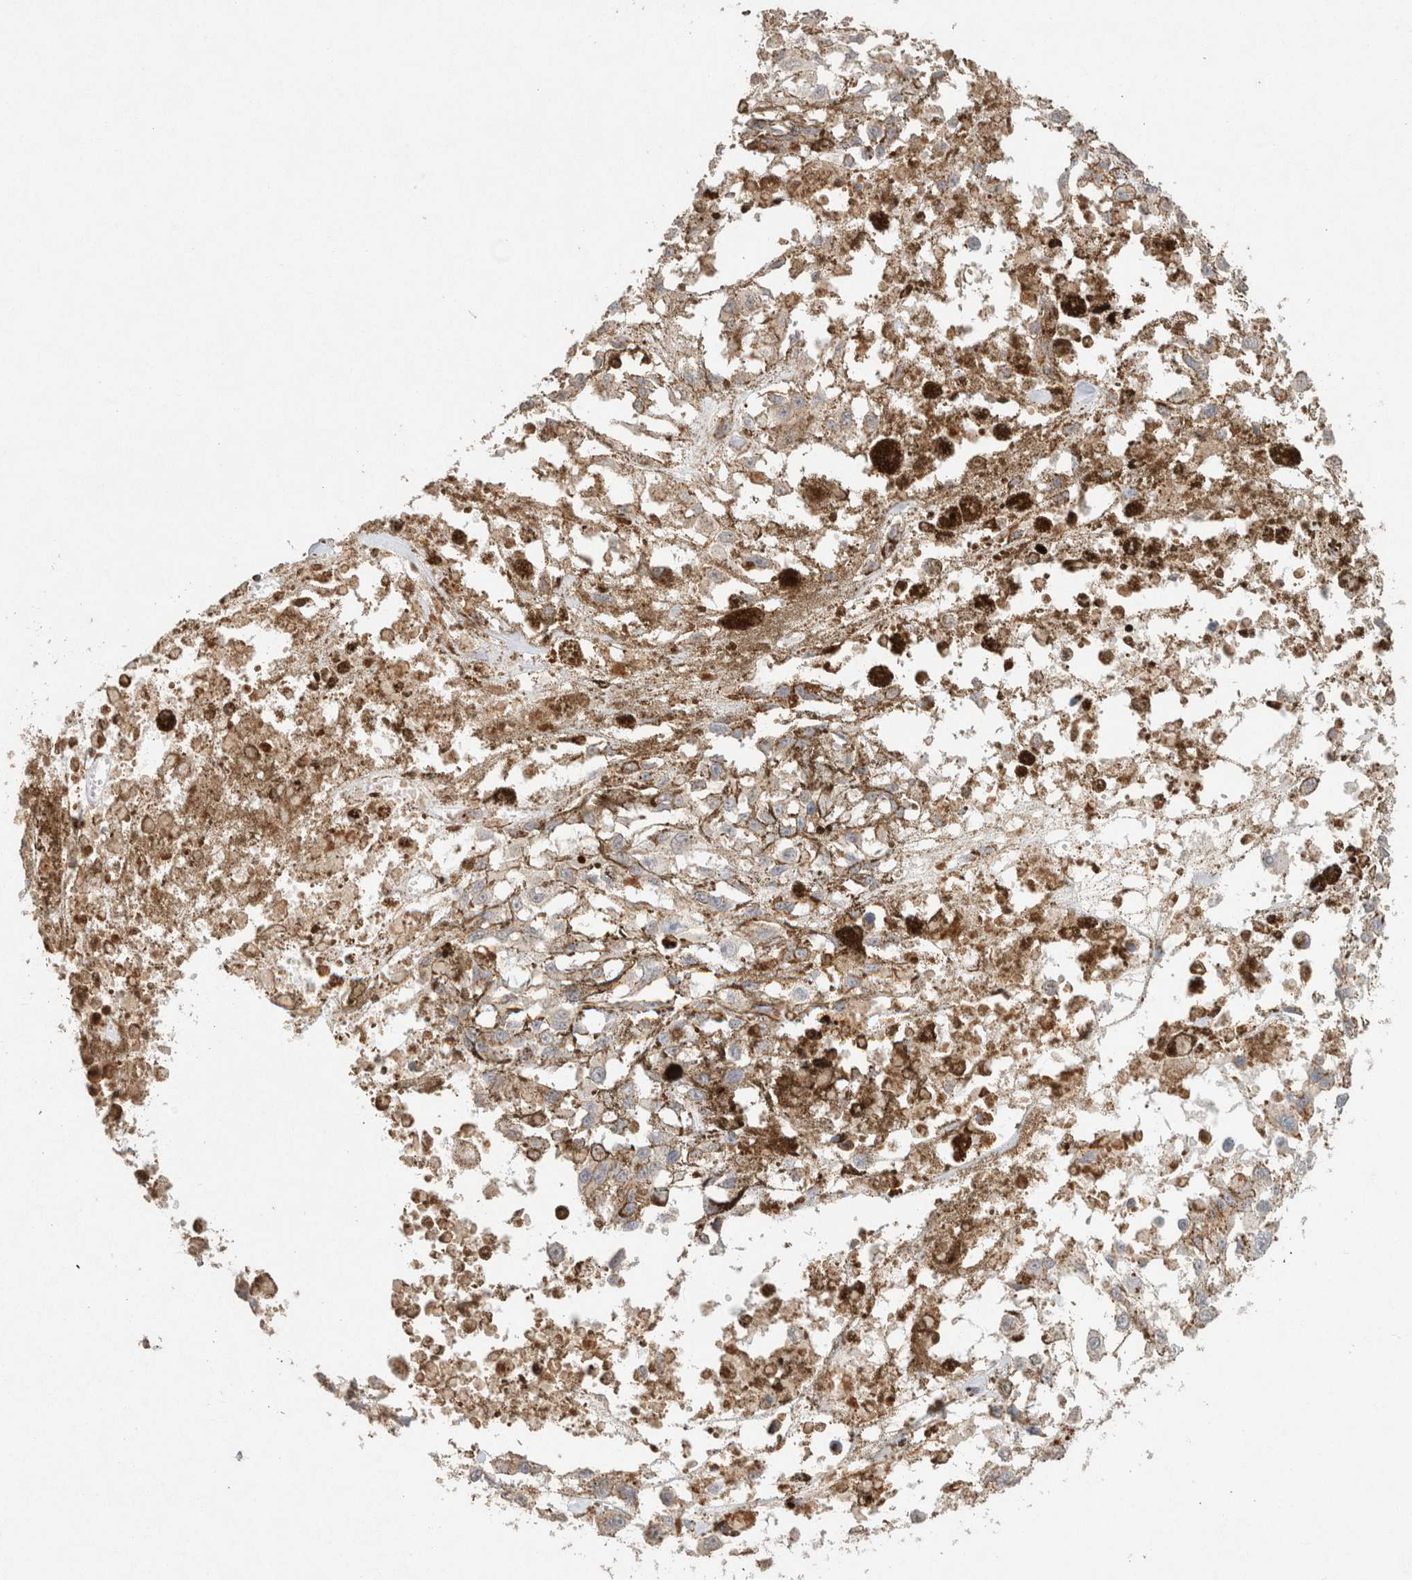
{"staining": {"intensity": "weak", "quantity": "<25%", "location": "cytoplasmic/membranous"}, "tissue": "melanoma", "cell_type": "Tumor cells", "image_type": "cancer", "snomed": [{"axis": "morphology", "description": "Malignant melanoma, Metastatic site"}, {"axis": "topography", "description": "Lymph node"}], "caption": "A photomicrograph of malignant melanoma (metastatic site) stained for a protein demonstrates no brown staining in tumor cells.", "gene": "CTSC", "patient": {"sex": "male", "age": 59}}